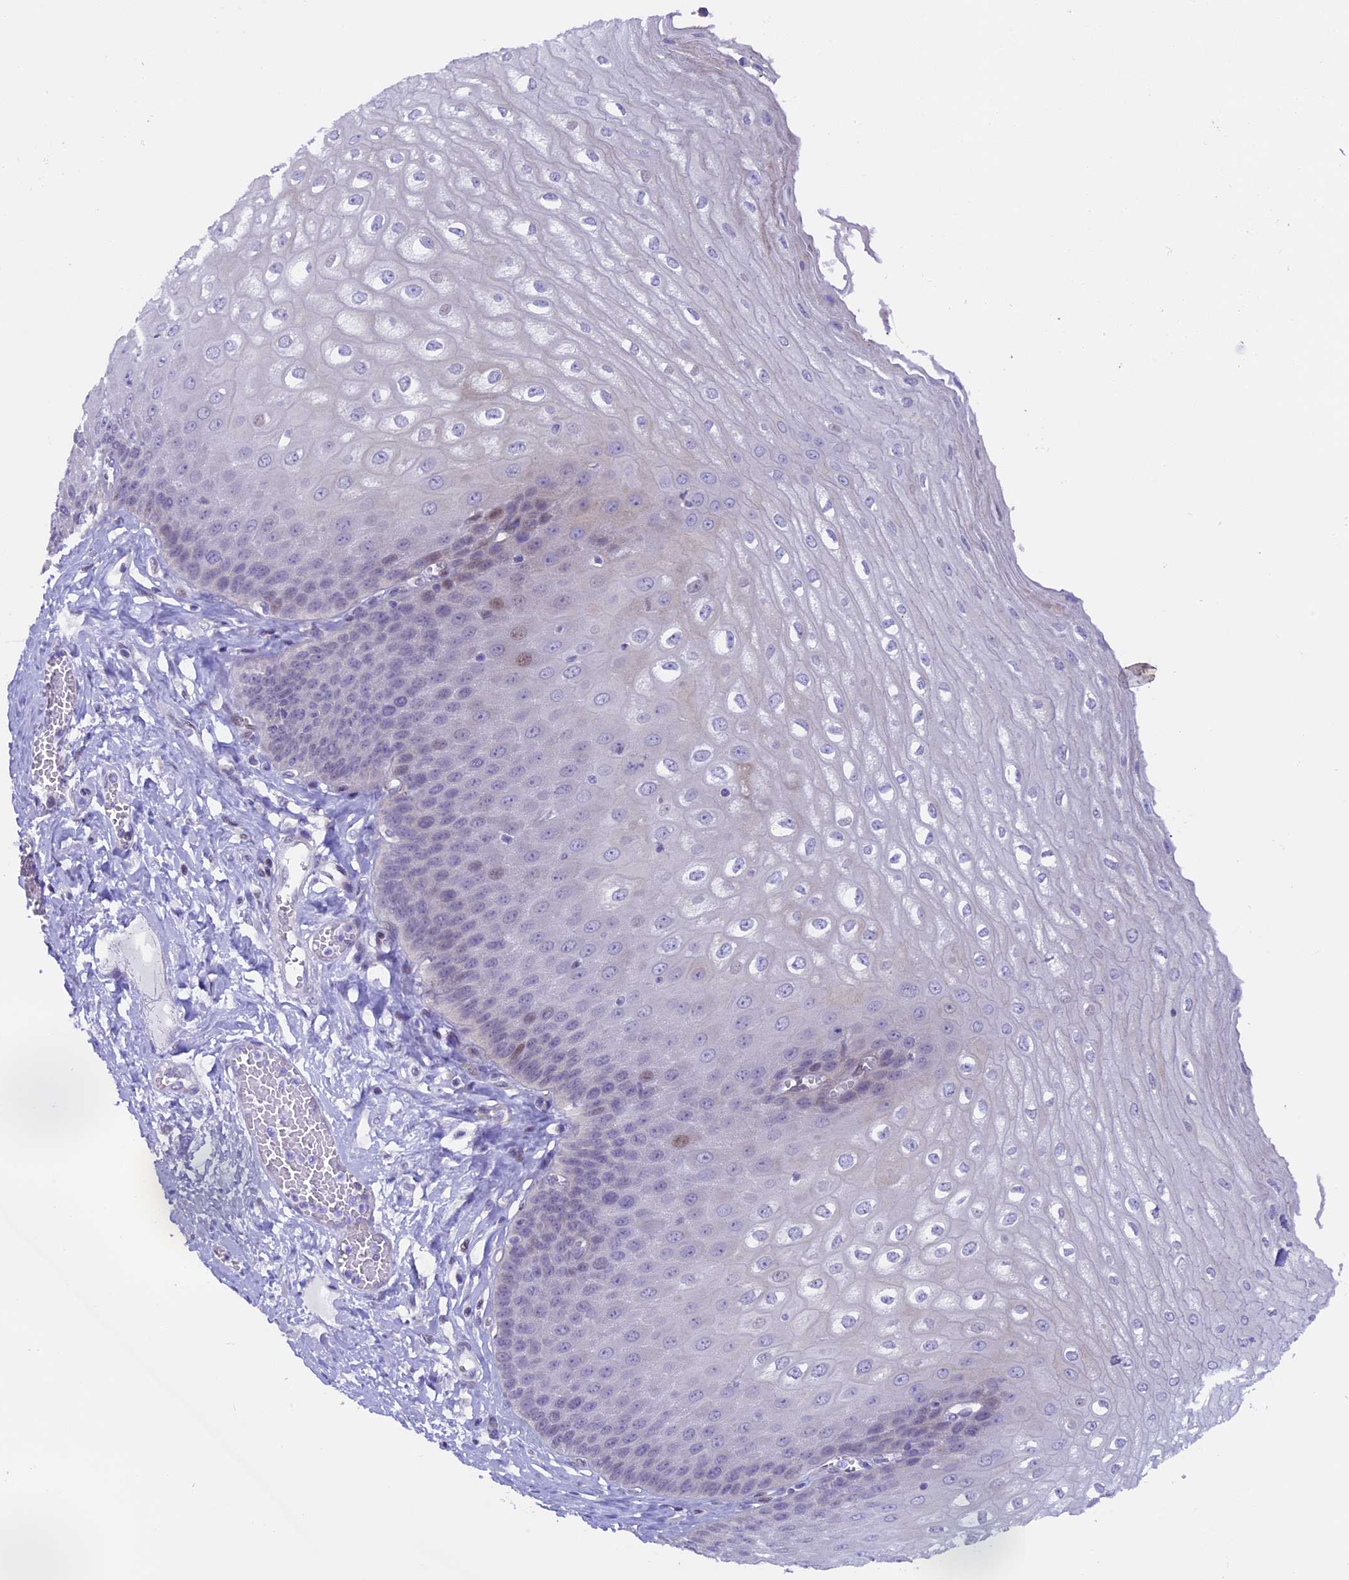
{"staining": {"intensity": "moderate", "quantity": "<25%", "location": "nuclear"}, "tissue": "esophagus", "cell_type": "Squamous epithelial cells", "image_type": "normal", "snomed": [{"axis": "morphology", "description": "Normal tissue, NOS"}, {"axis": "topography", "description": "Esophagus"}], "caption": "Squamous epithelial cells demonstrate moderate nuclear positivity in about <25% of cells in unremarkable esophagus. The staining was performed using DAB (3,3'-diaminobenzidine), with brown indicating positive protein expression. Nuclei are stained blue with hematoxylin.", "gene": "TMEM171", "patient": {"sex": "male", "age": 60}}